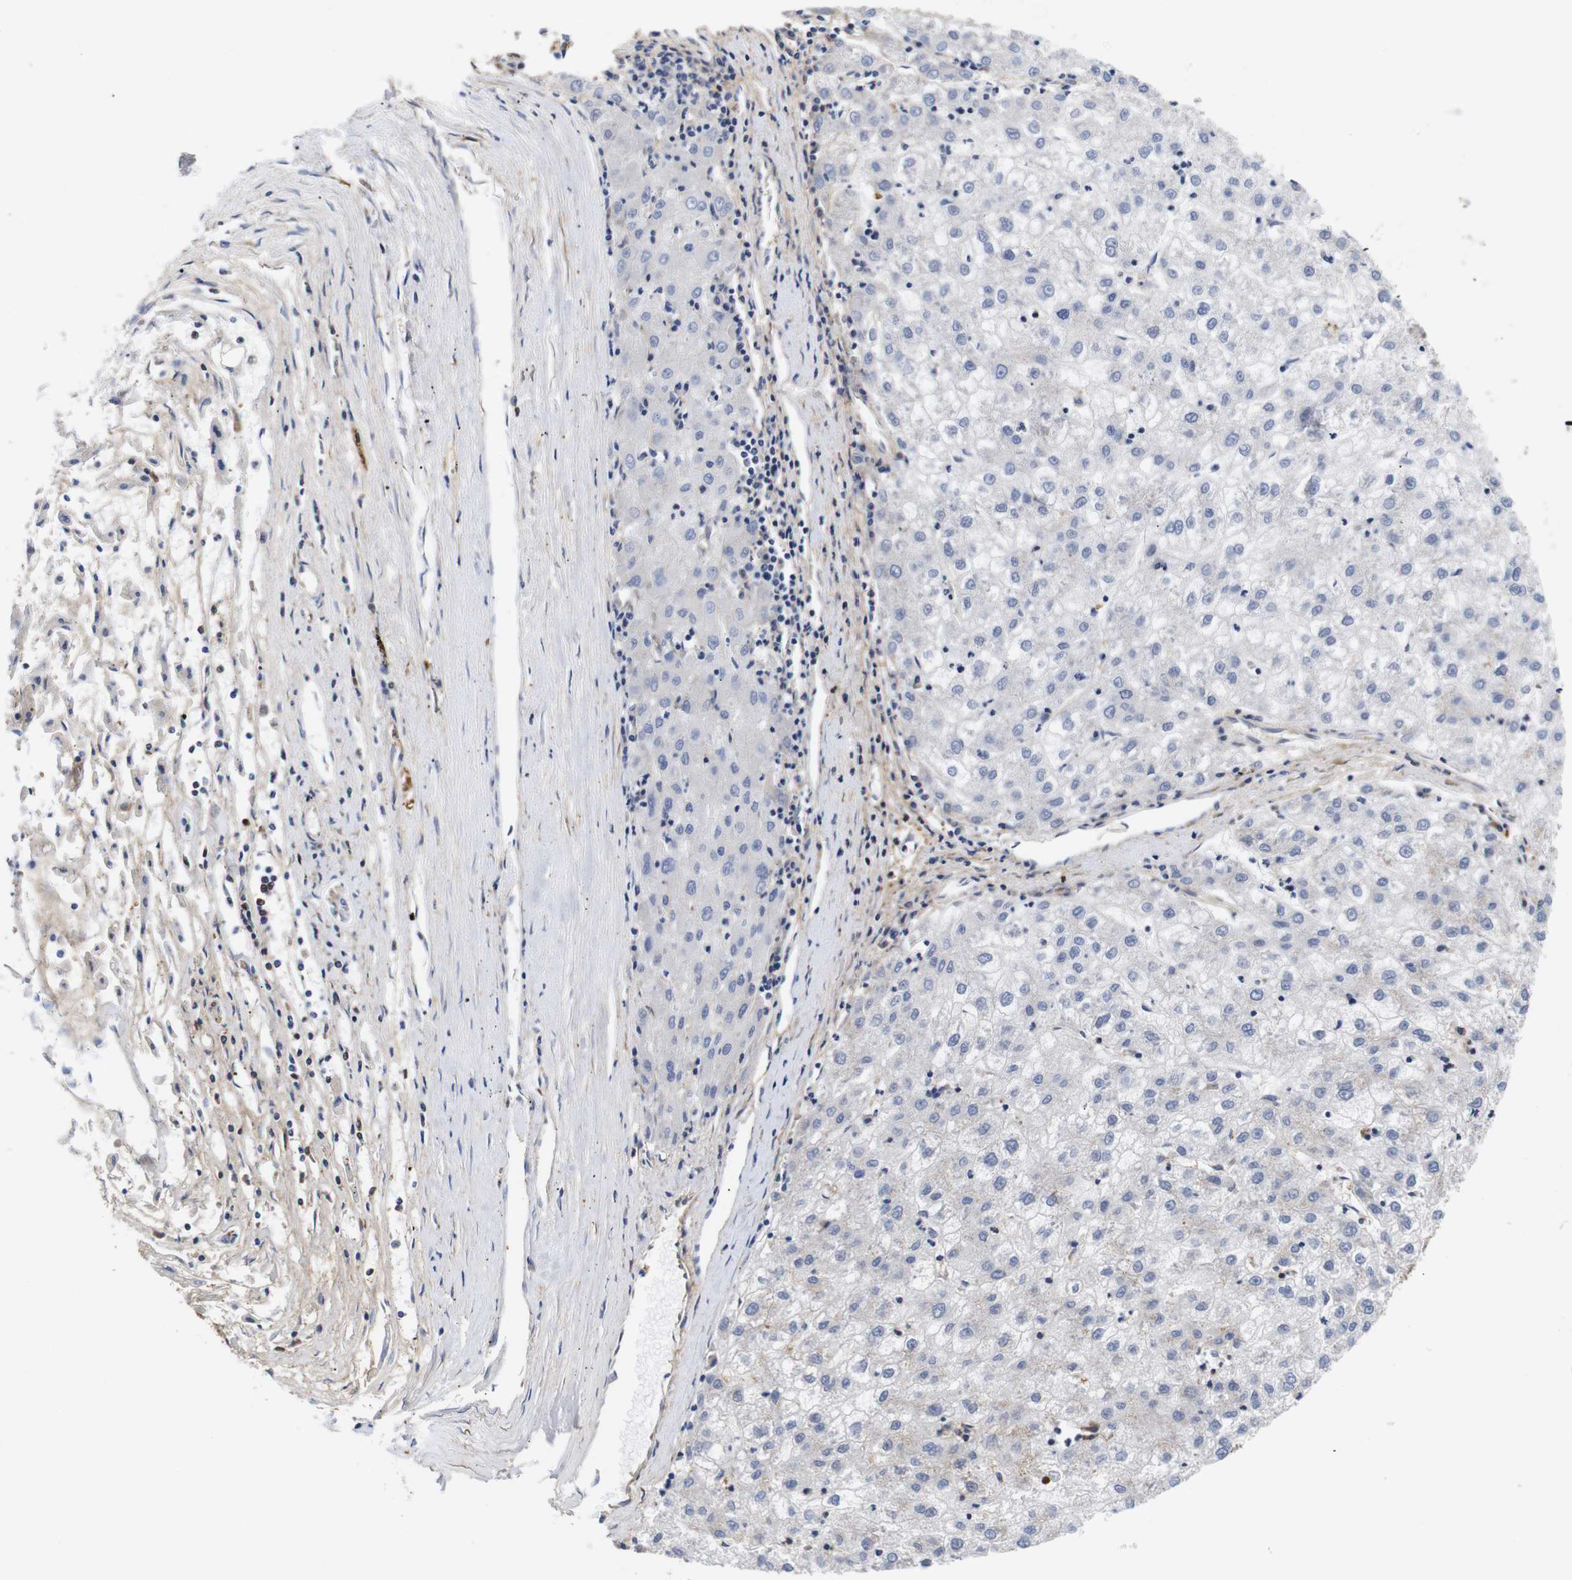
{"staining": {"intensity": "negative", "quantity": "none", "location": "none"}, "tissue": "liver cancer", "cell_type": "Tumor cells", "image_type": "cancer", "snomed": [{"axis": "morphology", "description": "Carcinoma, Hepatocellular, NOS"}, {"axis": "topography", "description": "Liver"}], "caption": "An IHC histopathology image of liver cancer (hepatocellular carcinoma) is shown. There is no staining in tumor cells of liver cancer (hepatocellular carcinoma). The staining was performed using DAB (3,3'-diaminobenzidine) to visualize the protein expression in brown, while the nuclei were stained in blue with hematoxylin (Magnification: 20x).", "gene": "LRRCC1", "patient": {"sex": "male", "age": 72}}